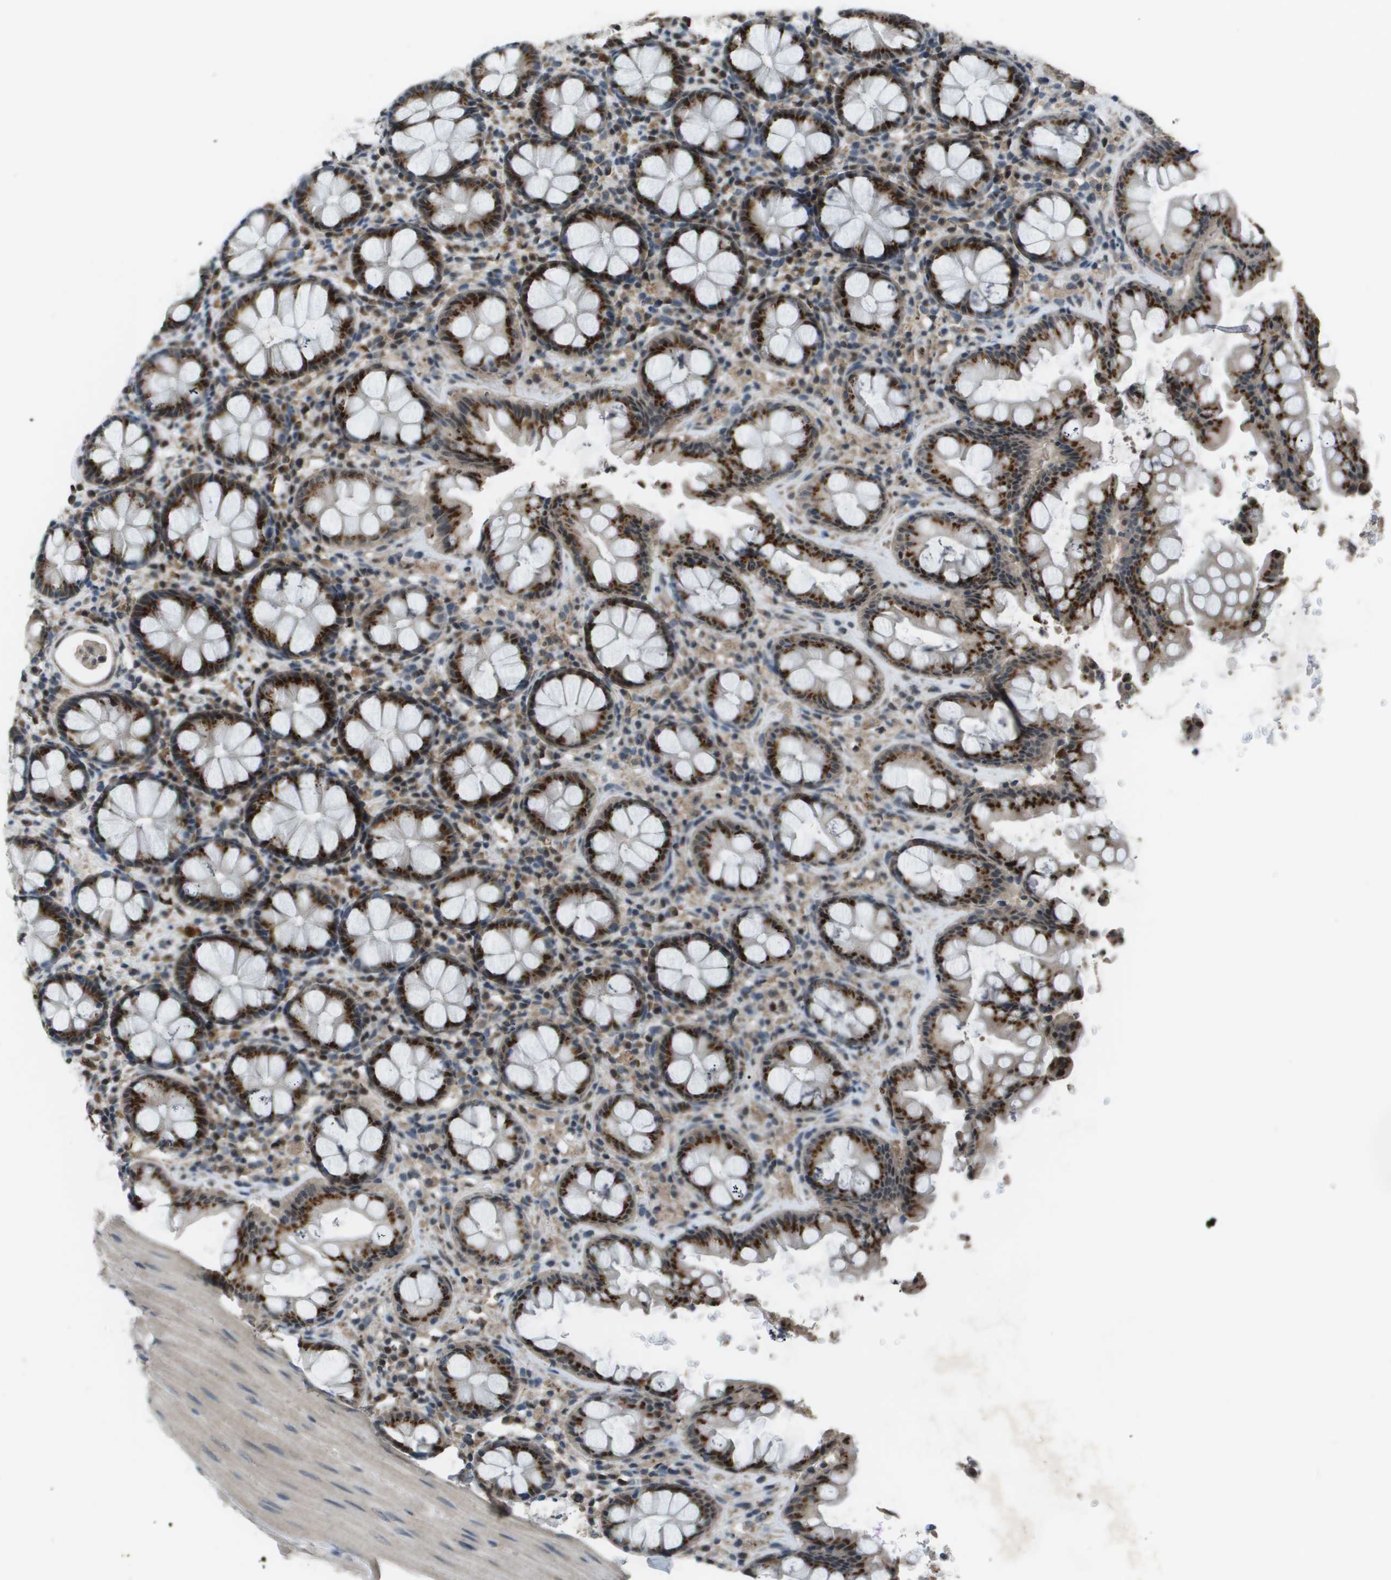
{"staining": {"intensity": "moderate", "quantity": ">75%", "location": "cytoplasmic/membranous"}, "tissue": "rectum", "cell_type": "Glandular cells", "image_type": "normal", "snomed": [{"axis": "morphology", "description": "Normal tissue, NOS"}, {"axis": "topography", "description": "Rectum"}], "caption": "The image demonstrates immunohistochemical staining of normal rectum. There is moderate cytoplasmic/membranous expression is identified in approximately >75% of glandular cells.", "gene": "GOSR2", "patient": {"sex": "male", "age": 64}}